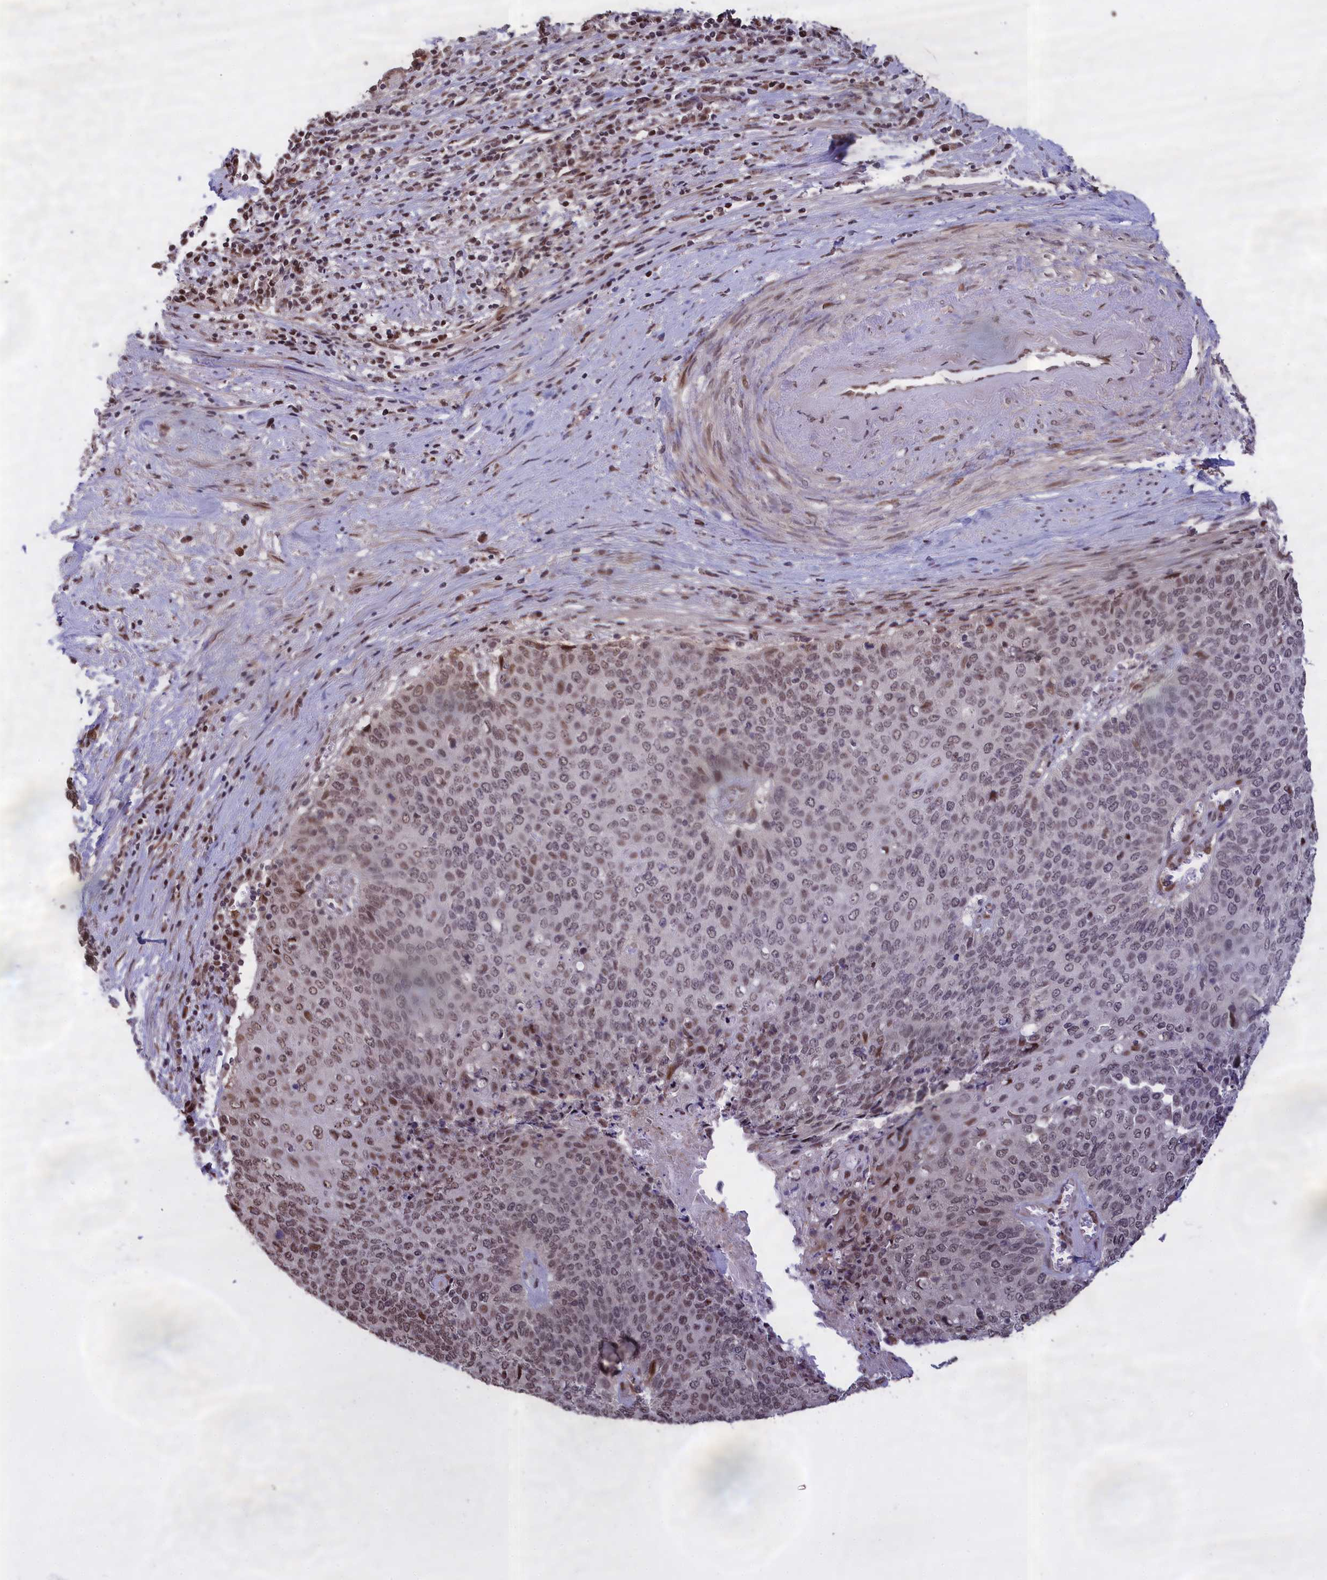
{"staining": {"intensity": "moderate", "quantity": "25%-75%", "location": "nuclear"}, "tissue": "cervical cancer", "cell_type": "Tumor cells", "image_type": "cancer", "snomed": [{"axis": "morphology", "description": "Squamous cell carcinoma, NOS"}, {"axis": "topography", "description": "Cervix"}], "caption": "DAB (3,3'-diaminobenzidine) immunohistochemical staining of cervical cancer (squamous cell carcinoma) demonstrates moderate nuclear protein staining in about 25%-75% of tumor cells. The staining was performed using DAB (3,3'-diaminobenzidine) to visualize the protein expression in brown, while the nuclei were stained in blue with hematoxylin (Magnification: 20x).", "gene": "RELB", "patient": {"sex": "female", "age": 39}}